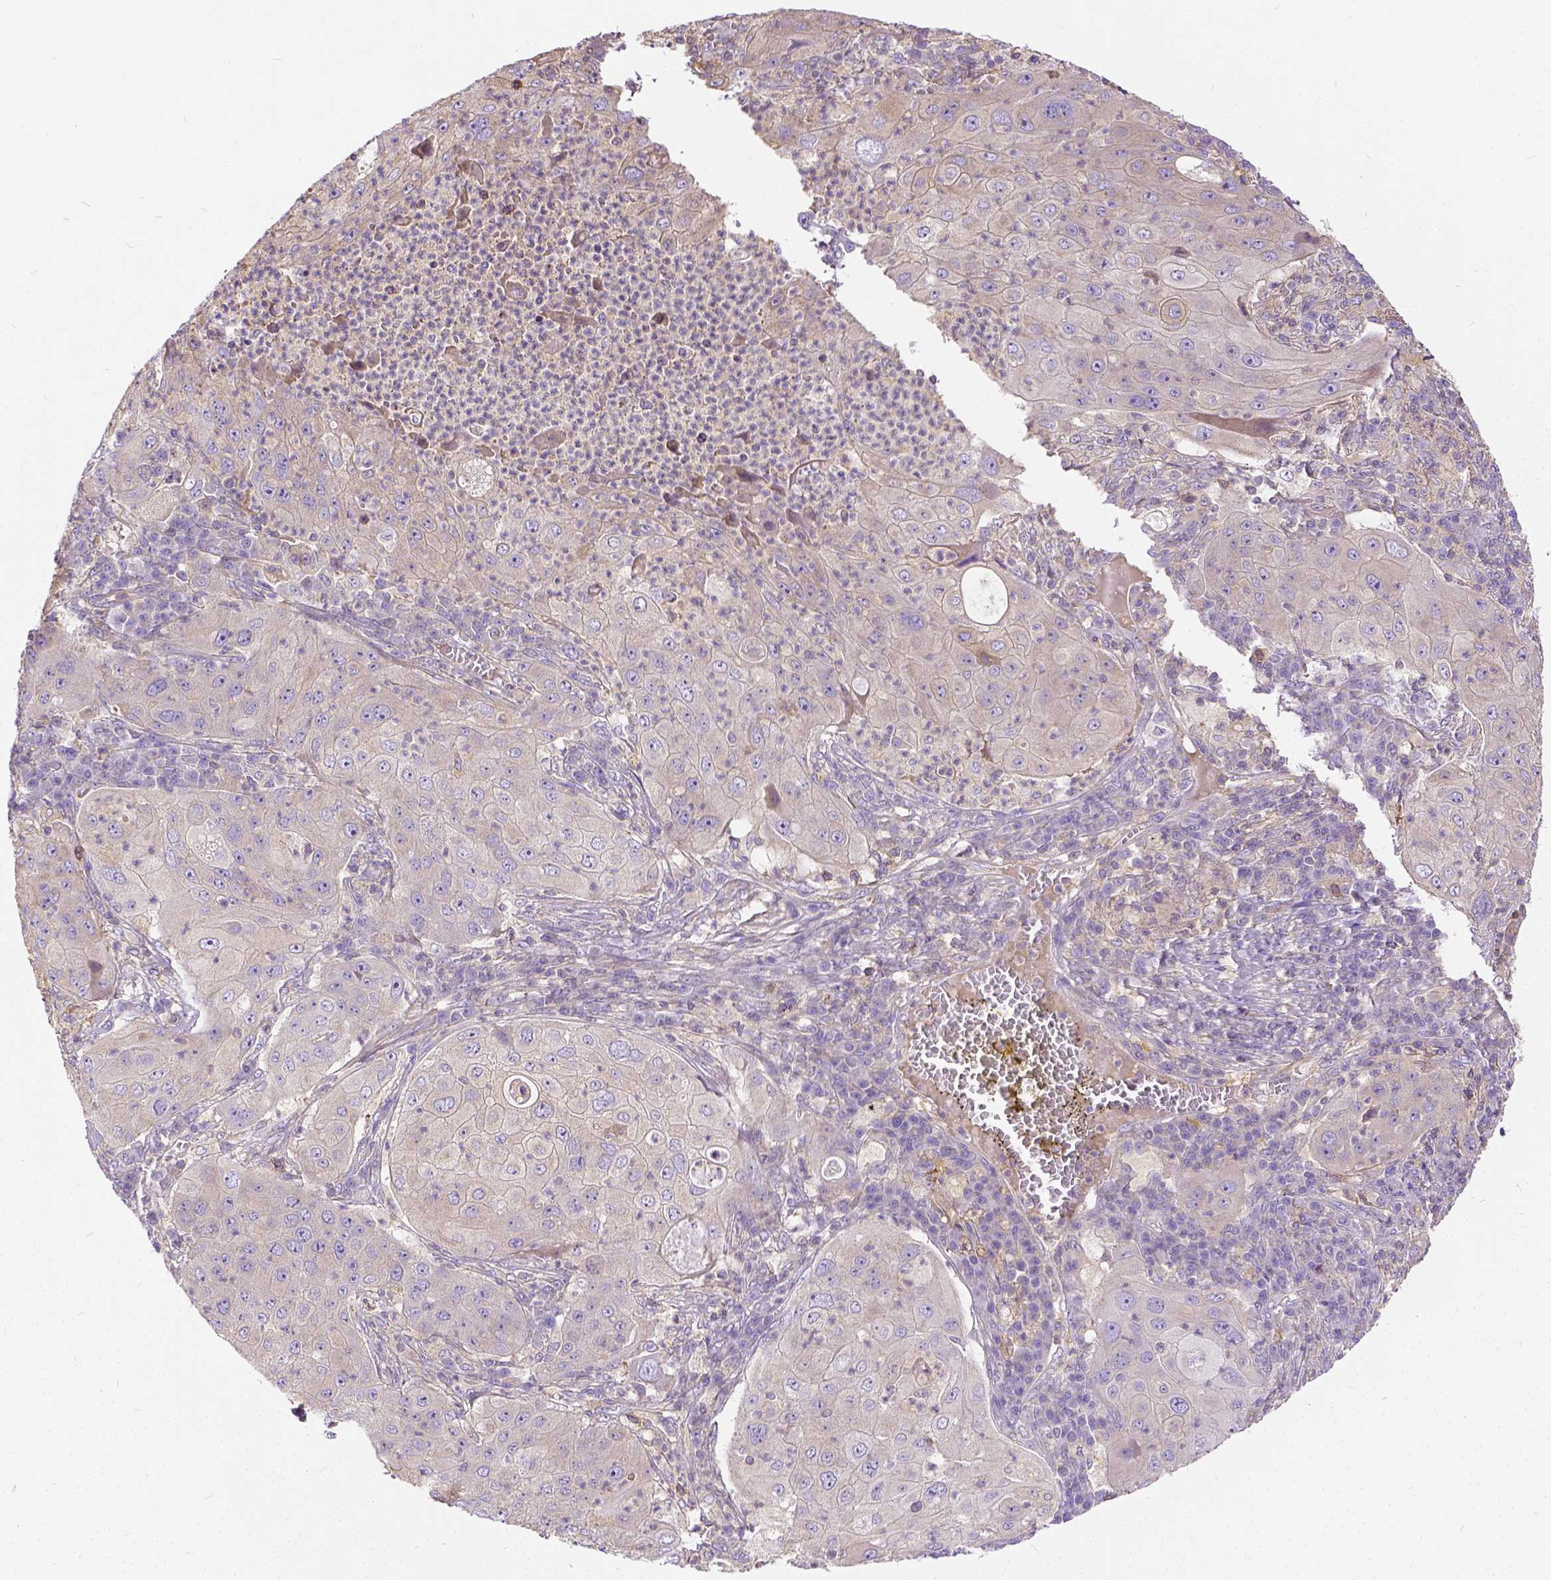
{"staining": {"intensity": "negative", "quantity": "none", "location": "none"}, "tissue": "lung cancer", "cell_type": "Tumor cells", "image_type": "cancer", "snomed": [{"axis": "morphology", "description": "Squamous cell carcinoma, NOS"}, {"axis": "topography", "description": "Lung"}], "caption": "Immunohistochemical staining of human lung squamous cell carcinoma reveals no significant expression in tumor cells.", "gene": "CADM4", "patient": {"sex": "female", "age": 59}}